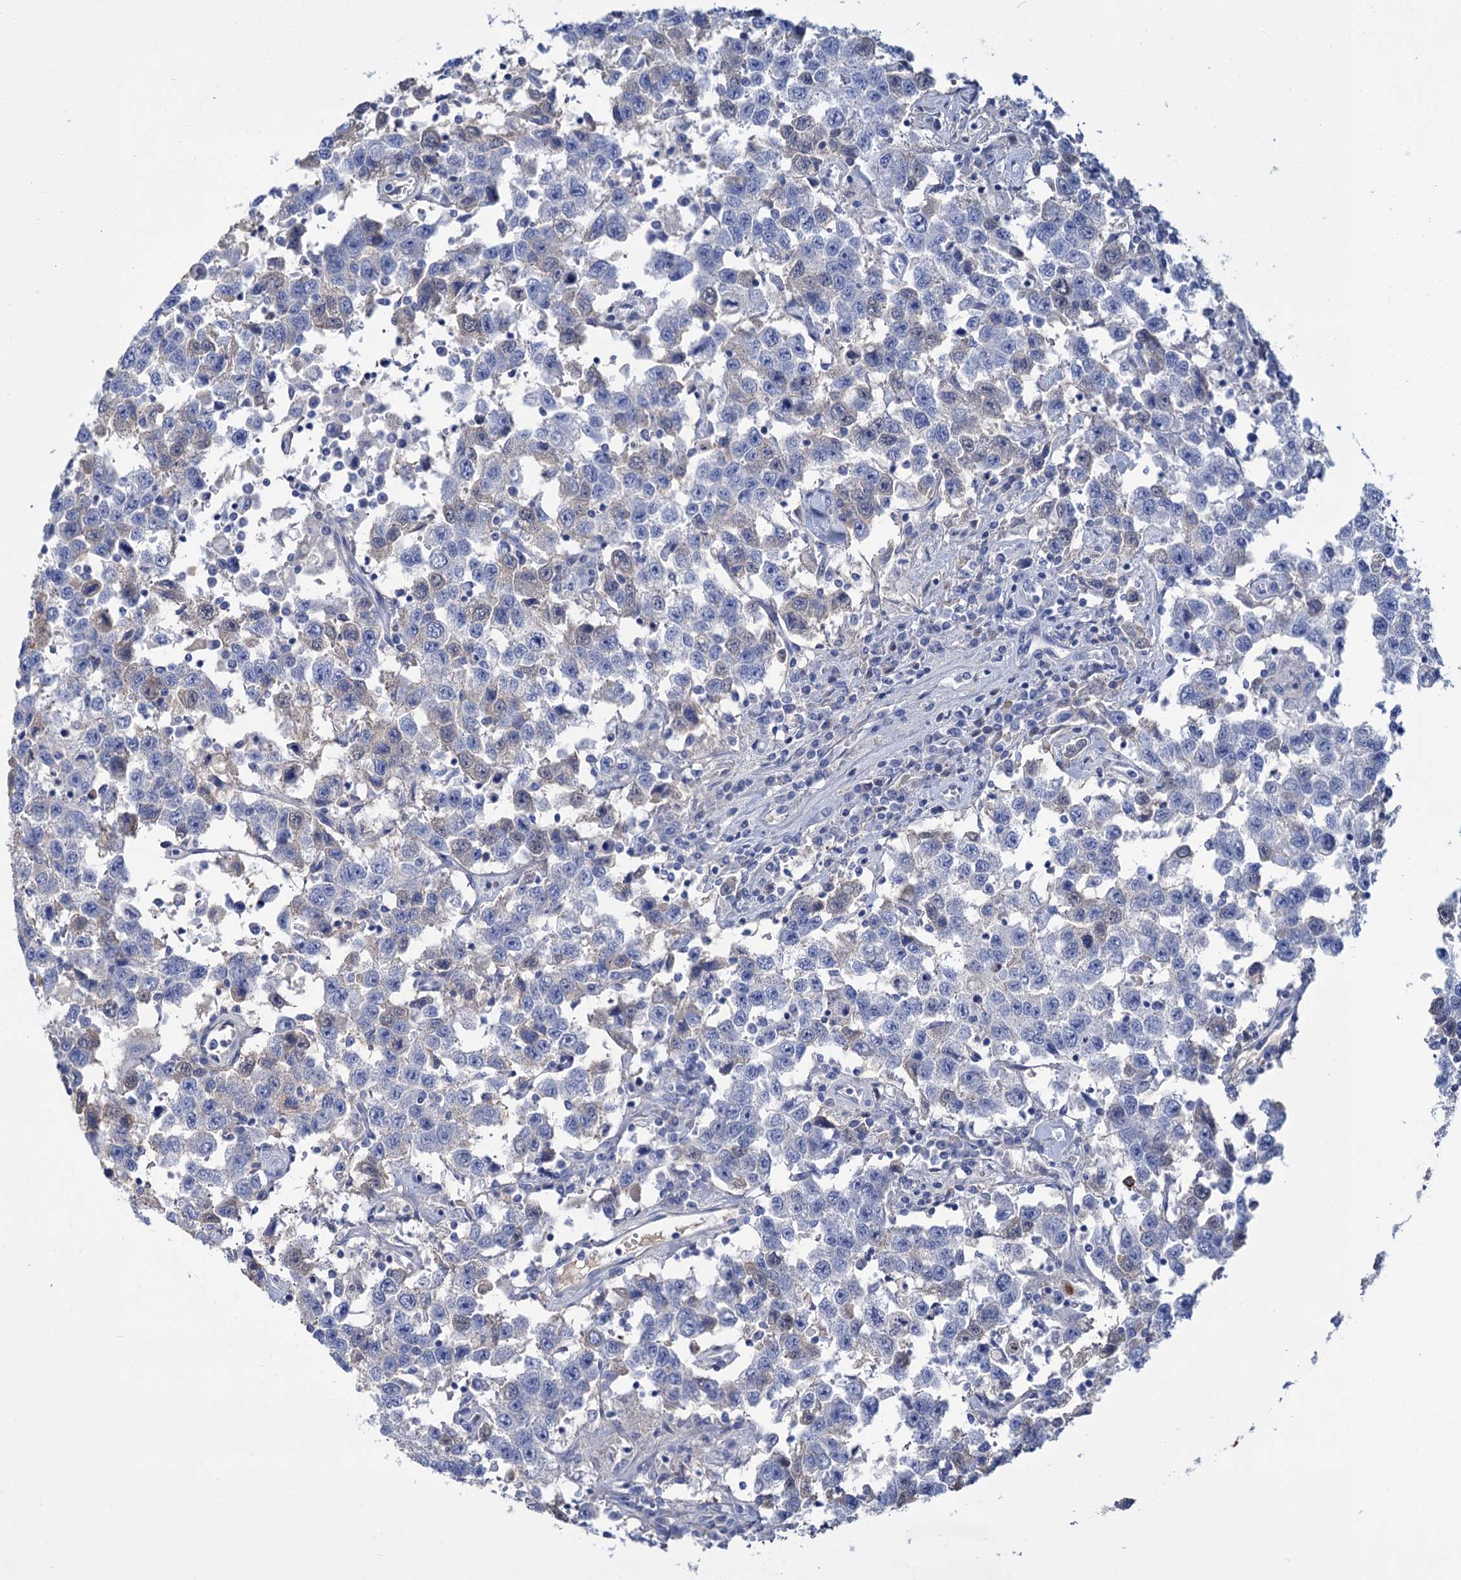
{"staining": {"intensity": "negative", "quantity": "none", "location": "none"}, "tissue": "testis cancer", "cell_type": "Tumor cells", "image_type": "cancer", "snomed": [{"axis": "morphology", "description": "Seminoma, NOS"}, {"axis": "topography", "description": "Testis"}], "caption": "The IHC micrograph has no significant positivity in tumor cells of testis cancer tissue.", "gene": "FBXW12", "patient": {"sex": "male", "age": 41}}